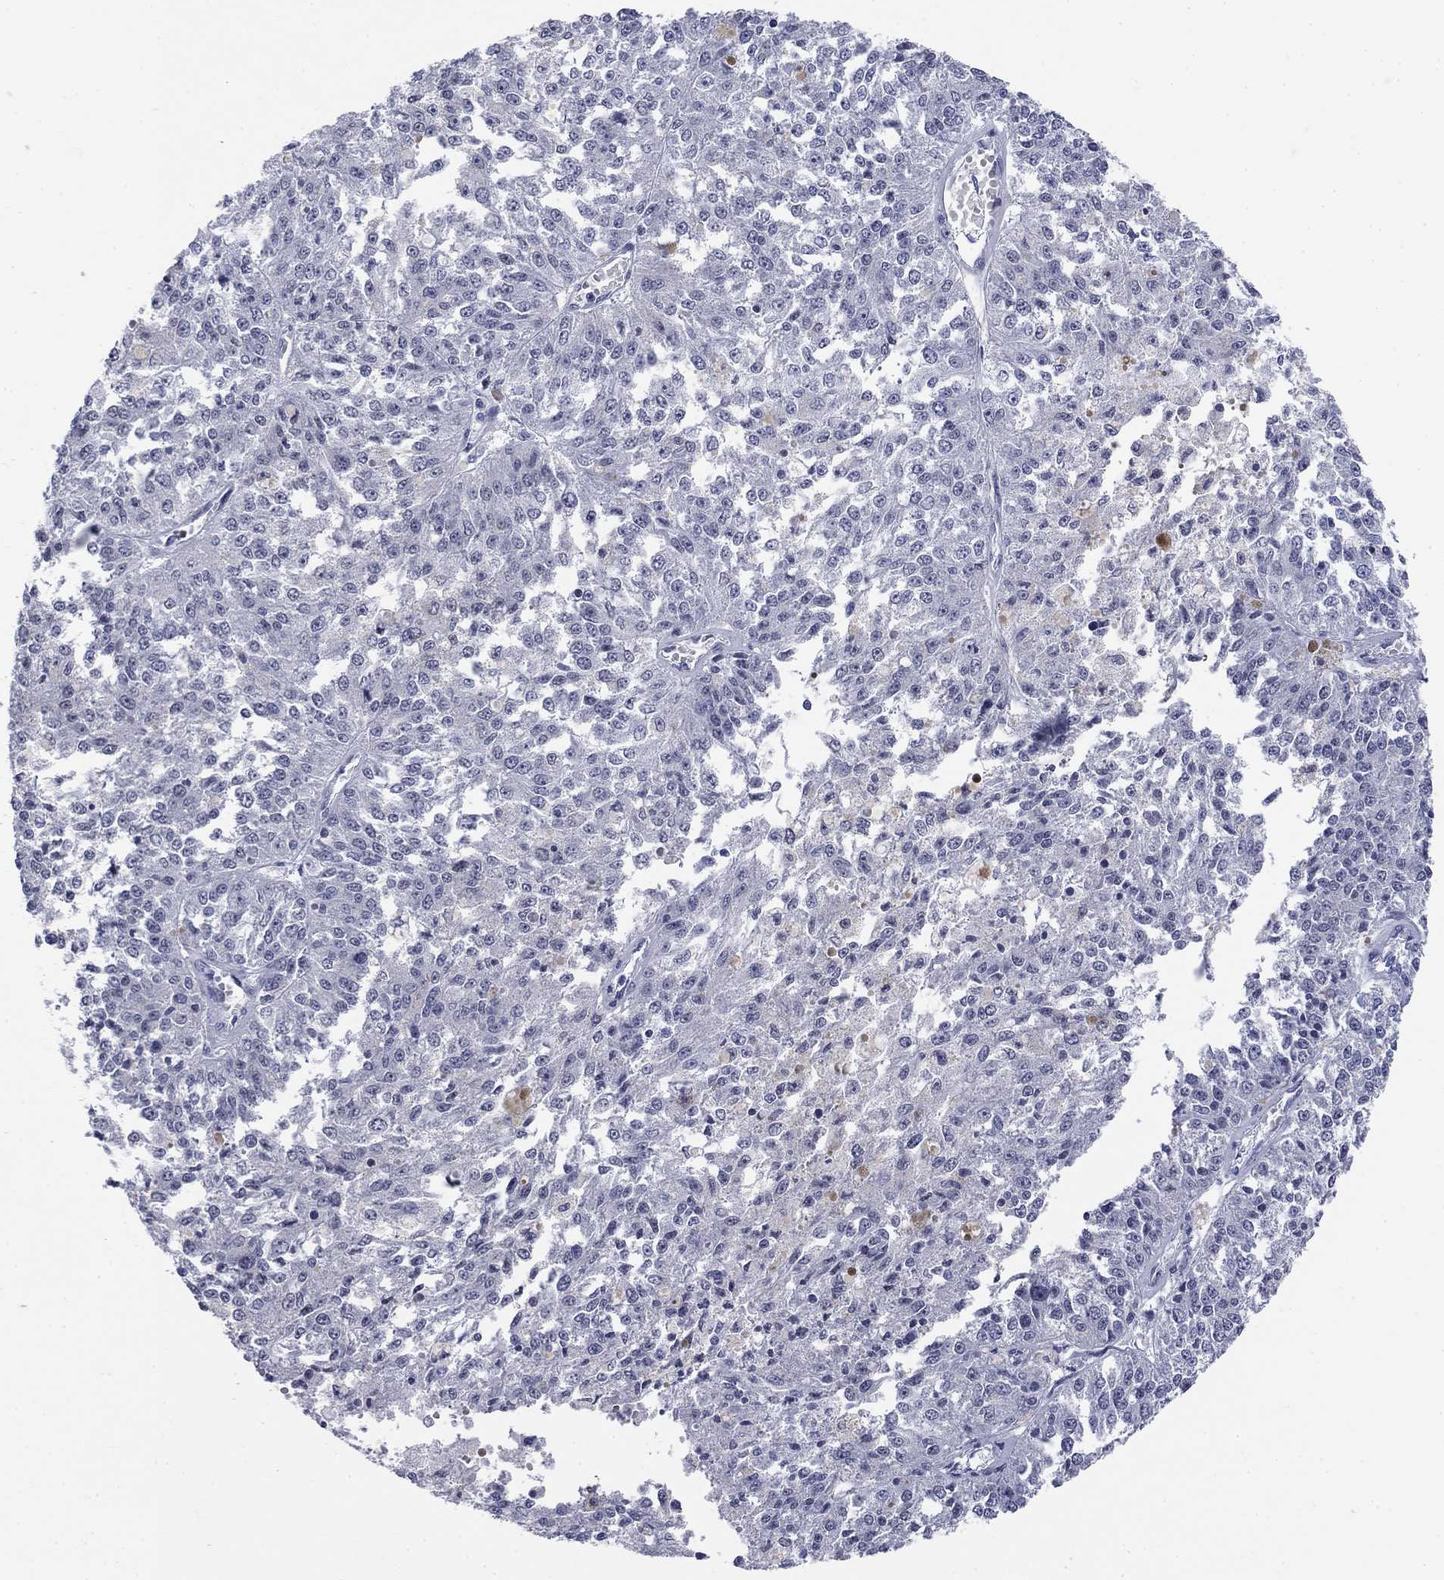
{"staining": {"intensity": "negative", "quantity": "none", "location": "none"}, "tissue": "melanoma", "cell_type": "Tumor cells", "image_type": "cancer", "snomed": [{"axis": "morphology", "description": "Malignant melanoma, Metastatic site"}, {"axis": "topography", "description": "Lymph node"}], "caption": "Immunohistochemistry (IHC) of human malignant melanoma (metastatic site) exhibits no expression in tumor cells.", "gene": "ECEL1", "patient": {"sex": "female", "age": 64}}